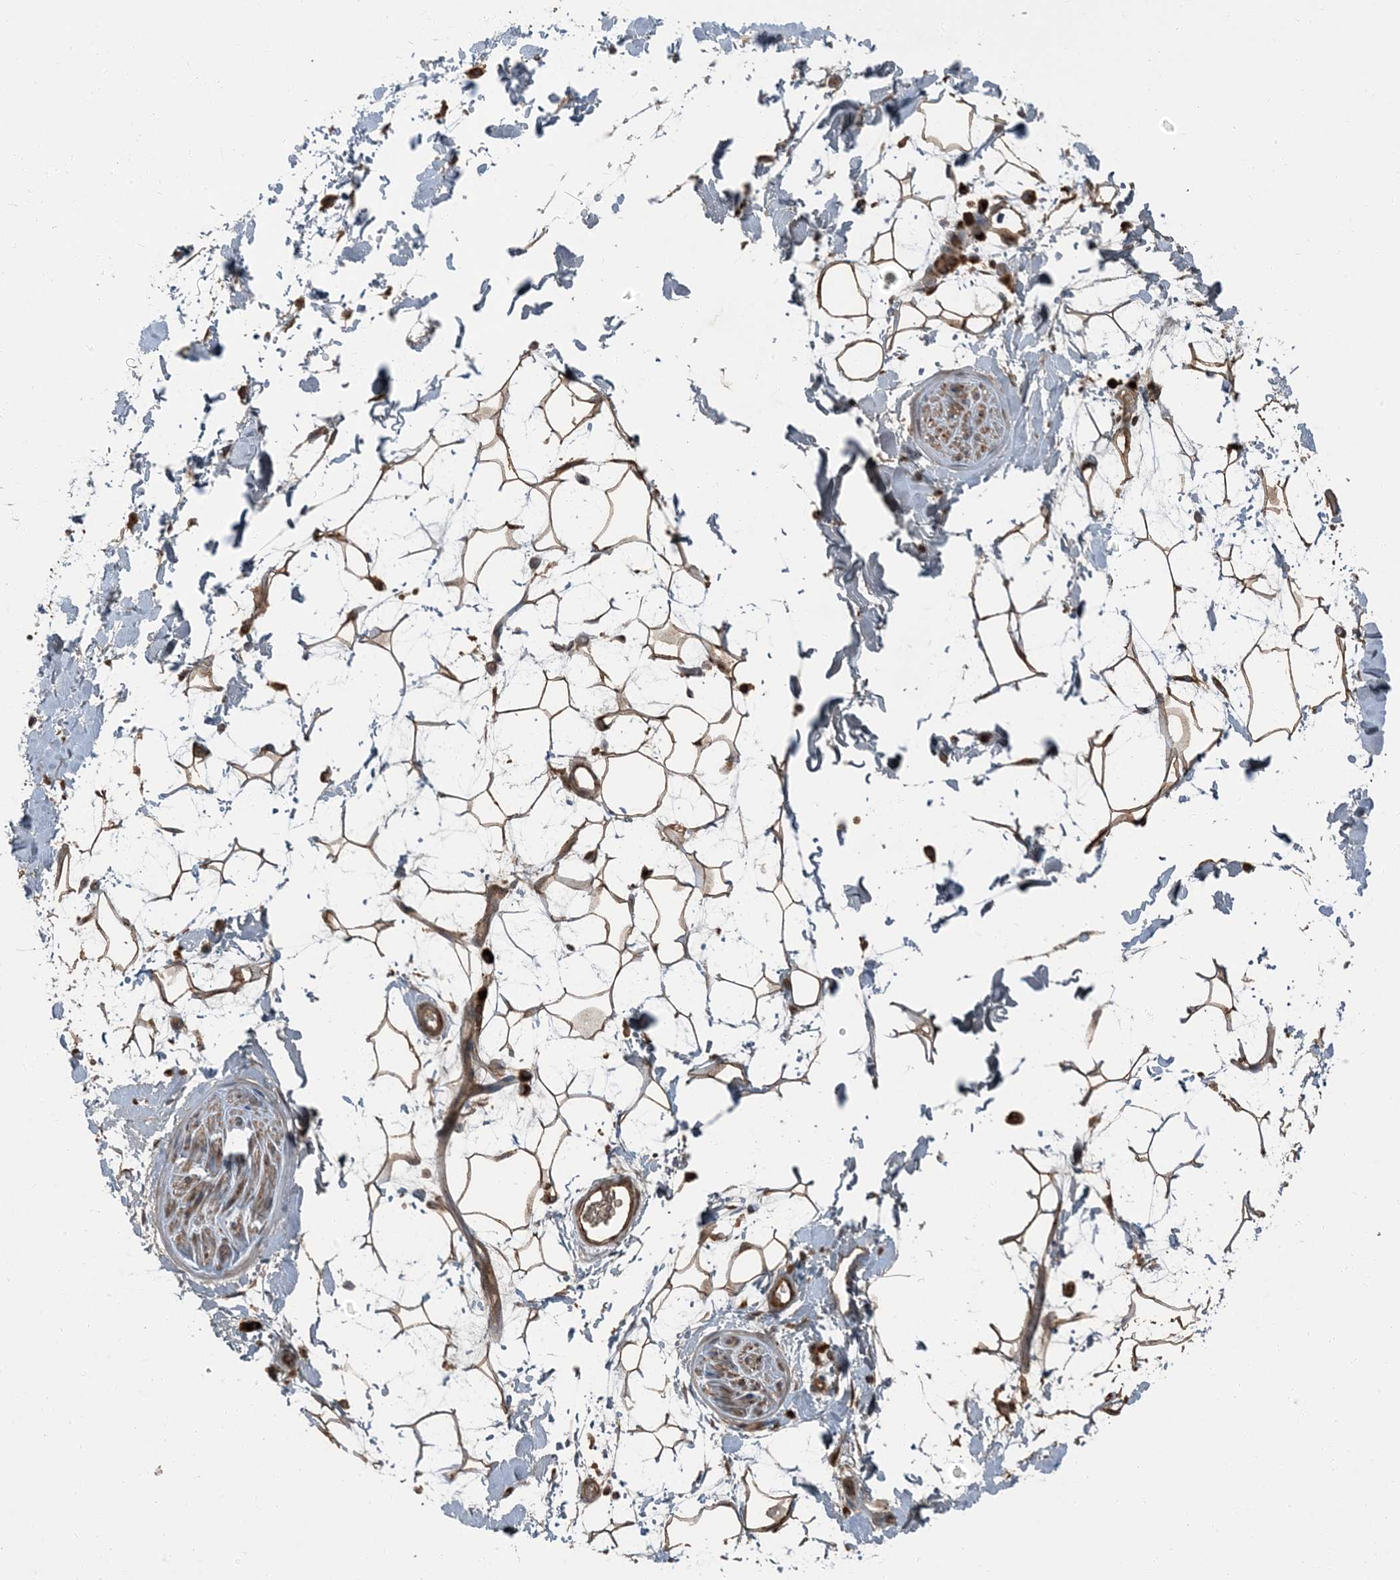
{"staining": {"intensity": "moderate", "quantity": ">75%", "location": "cytoplasmic/membranous"}, "tissue": "adipose tissue", "cell_type": "Adipocytes", "image_type": "normal", "snomed": [{"axis": "morphology", "description": "Normal tissue, NOS"}, {"axis": "topography", "description": "Soft tissue"}], "caption": "This histopathology image demonstrates immunohistochemistry staining of benign human adipose tissue, with medium moderate cytoplasmic/membranous staining in approximately >75% of adipocytes.", "gene": "RAB3GAP1", "patient": {"sex": "male", "age": 72}}